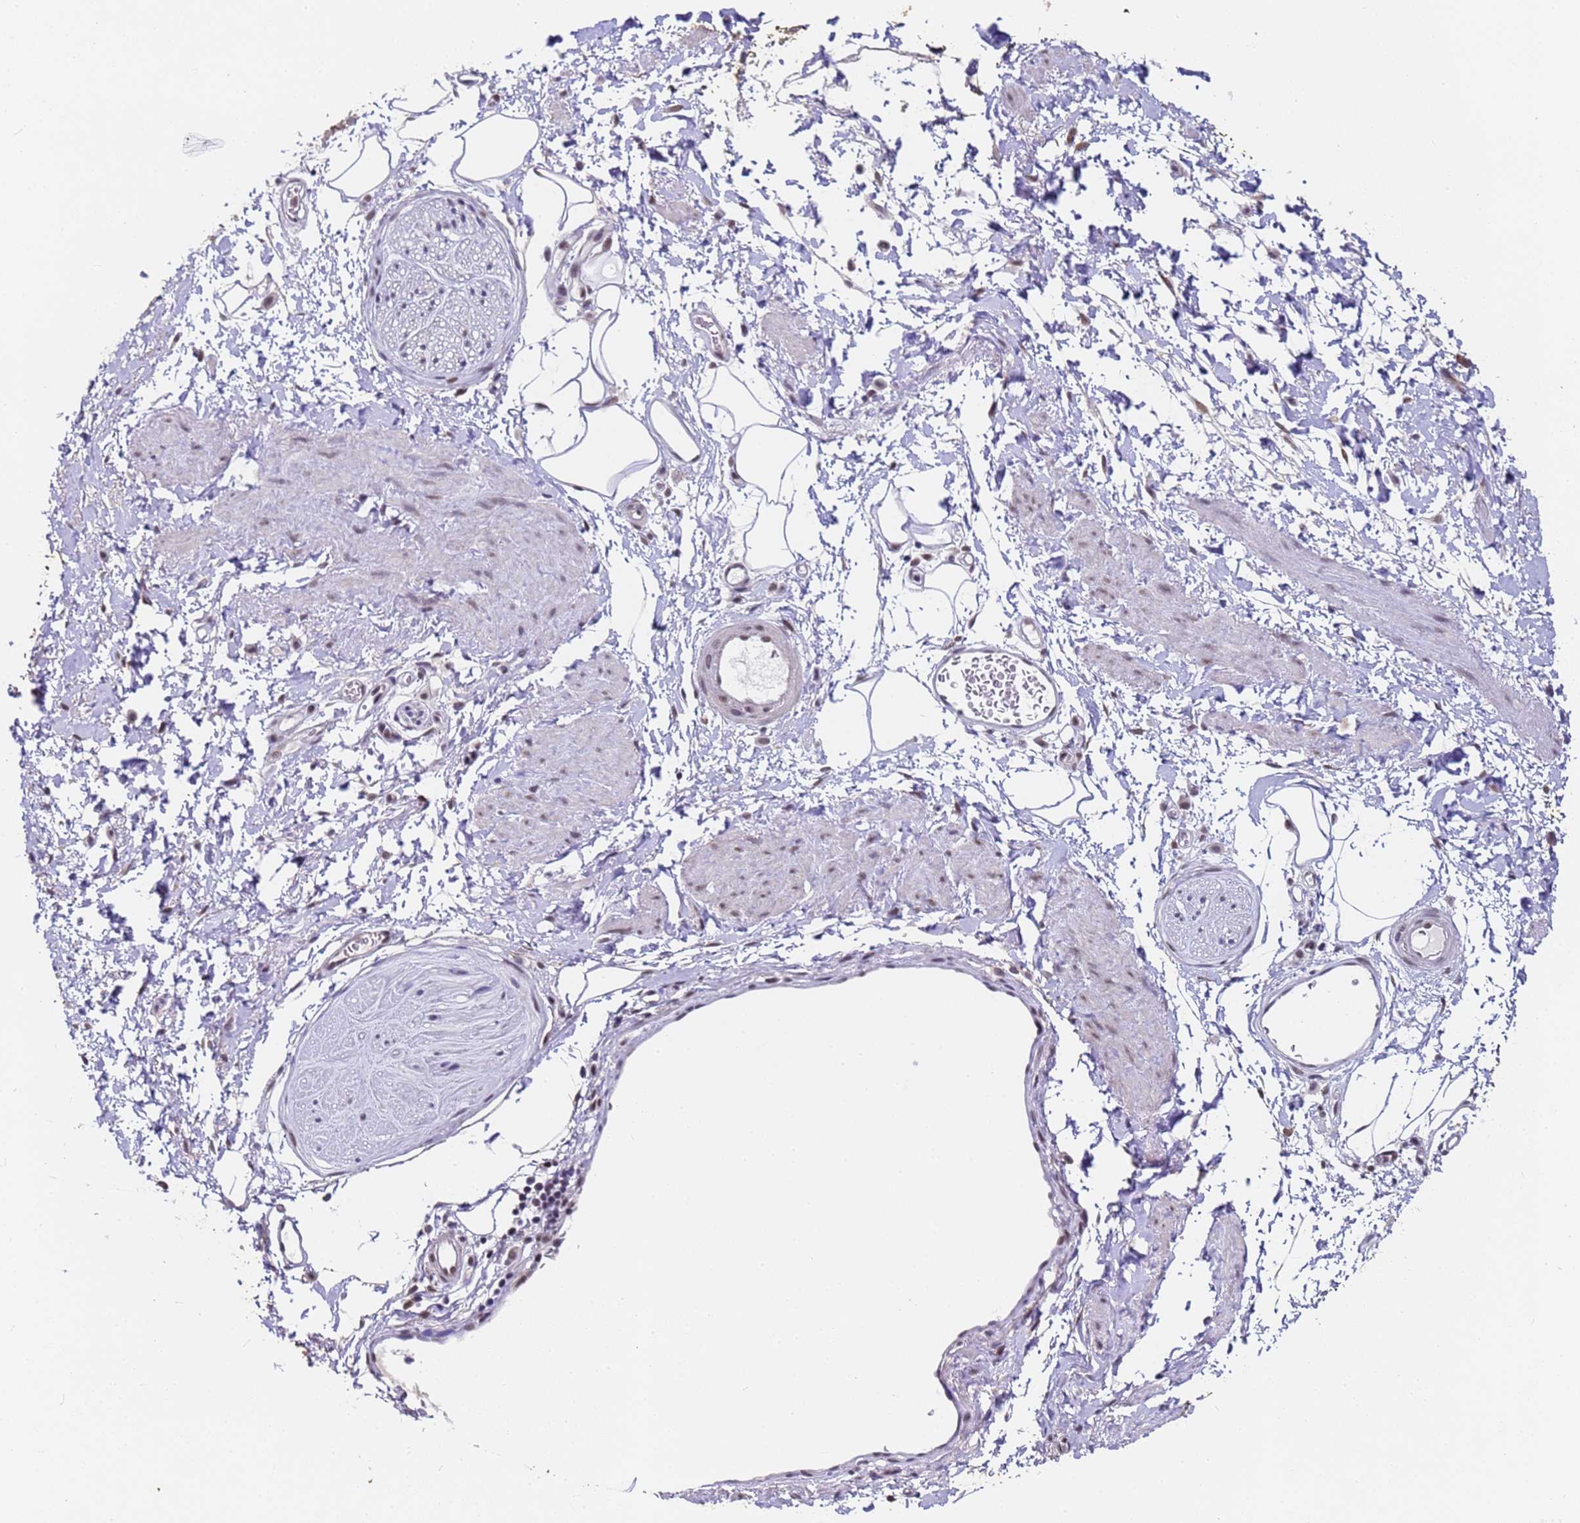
{"staining": {"intensity": "negative", "quantity": "none", "location": "none"}, "tissue": "adipose tissue", "cell_type": "Adipocytes", "image_type": "normal", "snomed": [{"axis": "morphology", "description": "Normal tissue, NOS"}, {"axis": "morphology", "description": "Adenocarcinoma, NOS"}, {"axis": "topography", "description": "Rectum"}, {"axis": "topography", "description": "Vagina"}, {"axis": "topography", "description": "Peripheral nerve tissue"}], "caption": "Immunohistochemistry micrograph of benign adipose tissue: adipose tissue stained with DAB (3,3'-diaminobenzidine) reveals no significant protein expression in adipocytes.", "gene": "FNBP4", "patient": {"sex": "female", "age": 71}}